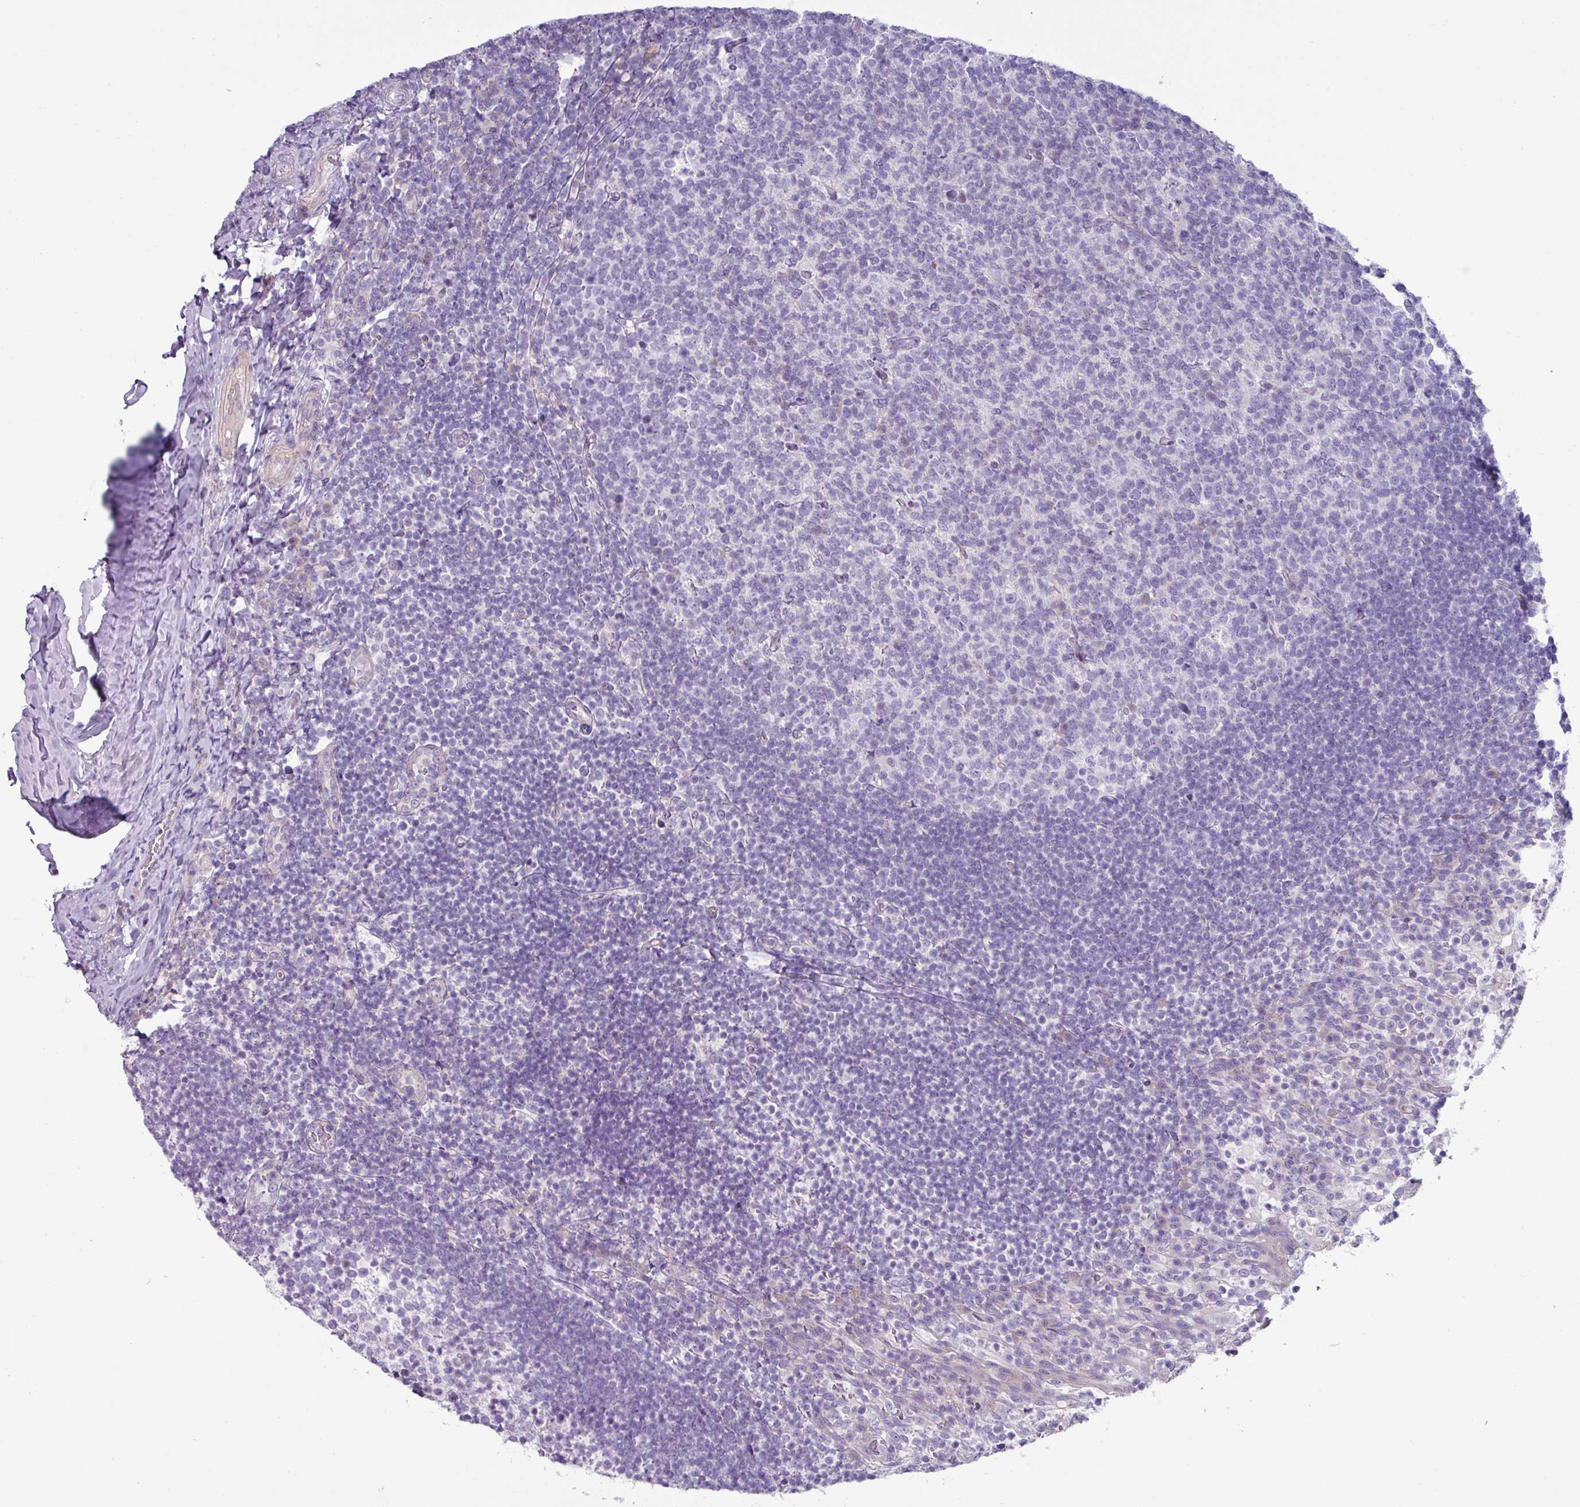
{"staining": {"intensity": "negative", "quantity": "none", "location": "none"}, "tissue": "tonsil", "cell_type": "Germinal center cells", "image_type": "normal", "snomed": [{"axis": "morphology", "description": "Normal tissue, NOS"}, {"axis": "topography", "description": "Tonsil"}], "caption": "Immunohistochemistry micrograph of unremarkable tonsil: human tonsil stained with DAB reveals no significant protein expression in germinal center cells.", "gene": "RGS16", "patient": {"sex": "female", "age": 10}}